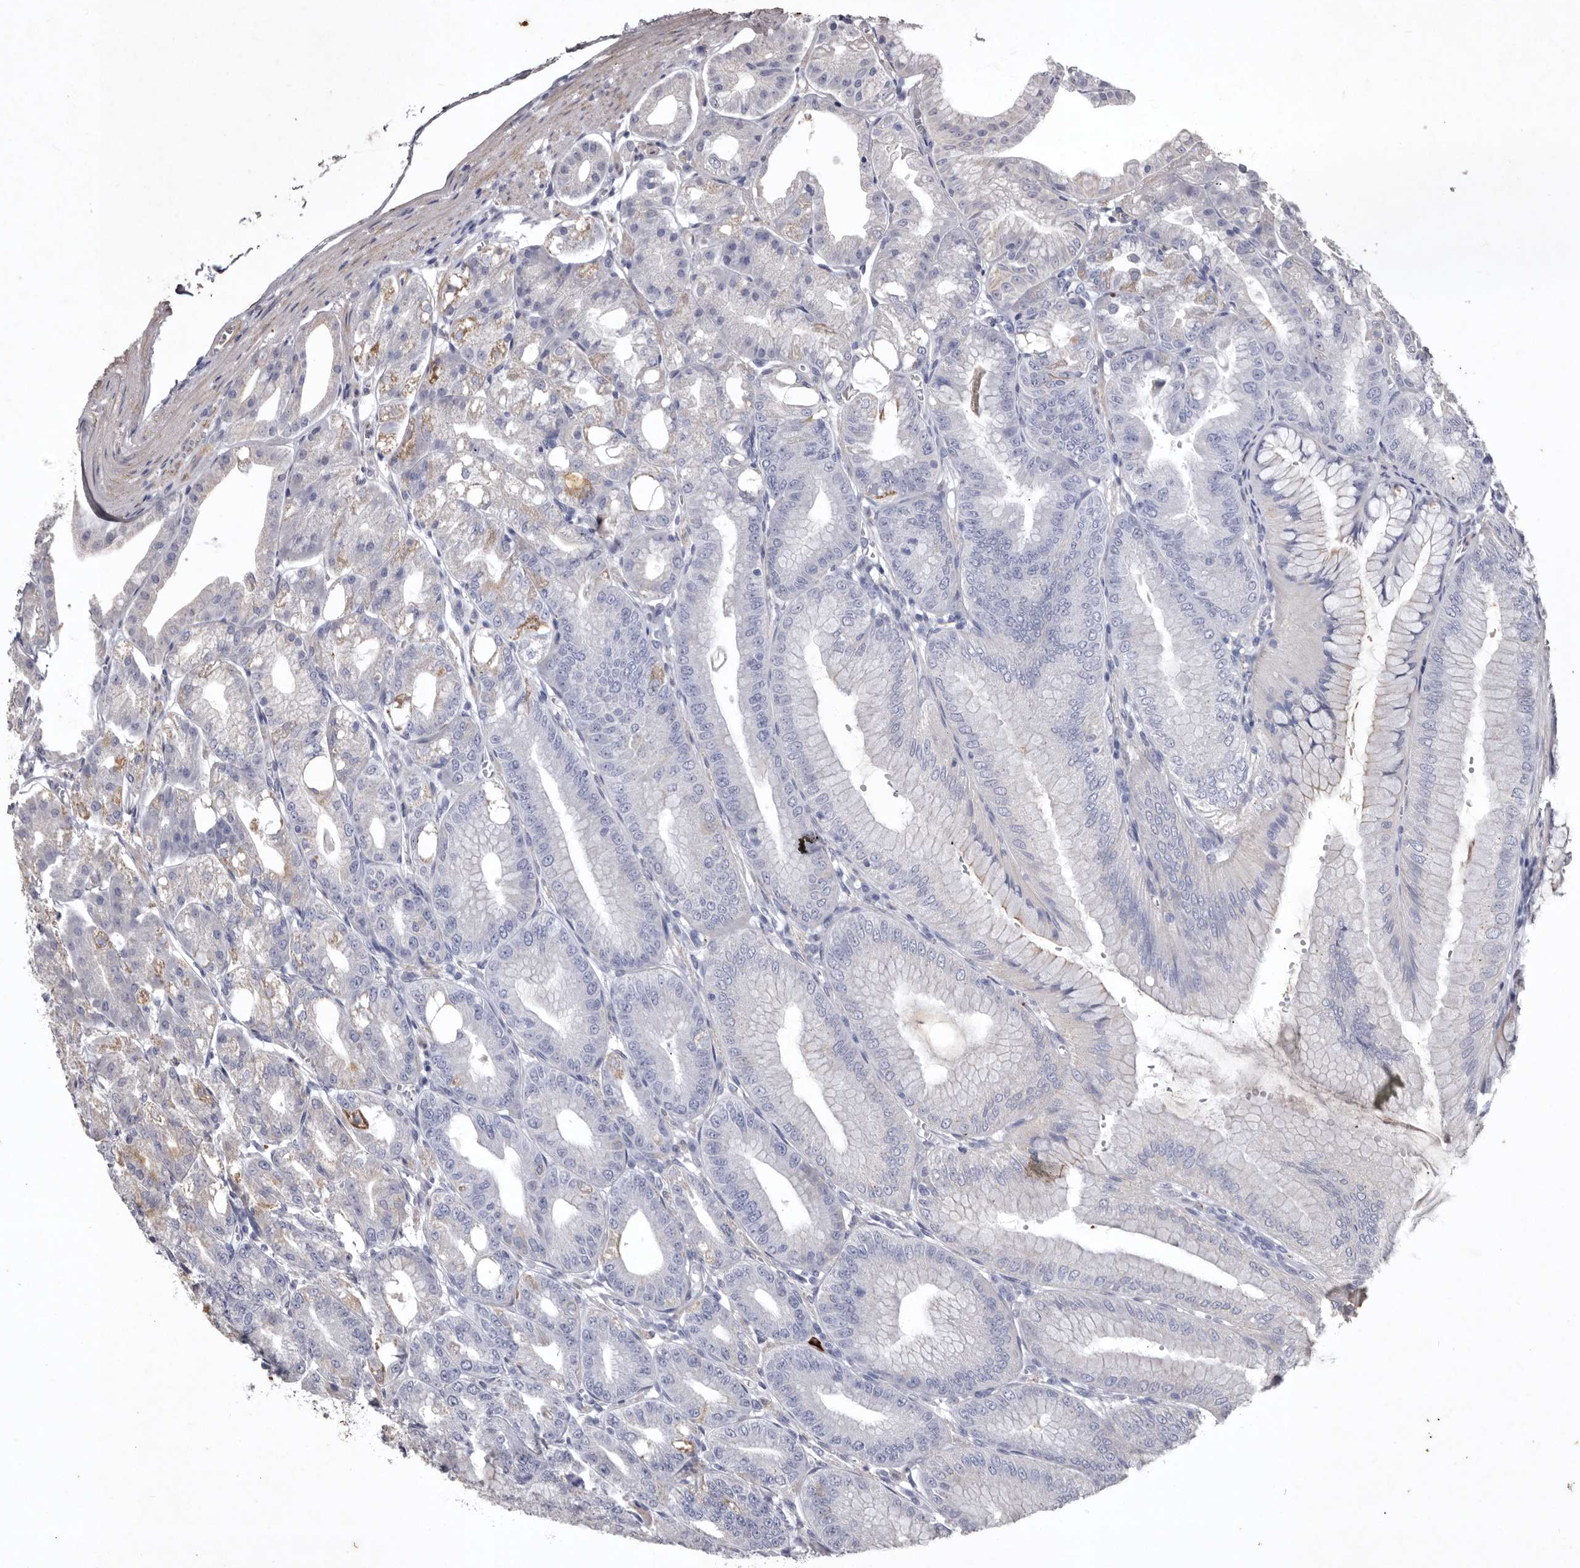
{"staining": {"intensity": "weak", "quantity": "<25%", "location": "cytoplasmic/membranous"}, "tissue": "stomach", "cell_type": "Glandular cells", "image_type": "normal", "snomed": [{"axis": "morphology", "description": "Normal tissue, NOS"}, {"axis": "topography", "description": "Stomach, lower"}], "caption": "The image shows no significant staining in glandular cells of stomach. (Stains: DAB immunohistochemistry with hematoxylin counter stain, Microscopy: brightfield microscopy at high magnification).", "gene": "NKAIN4", "patient": {"sex": "male", "age": 71}}